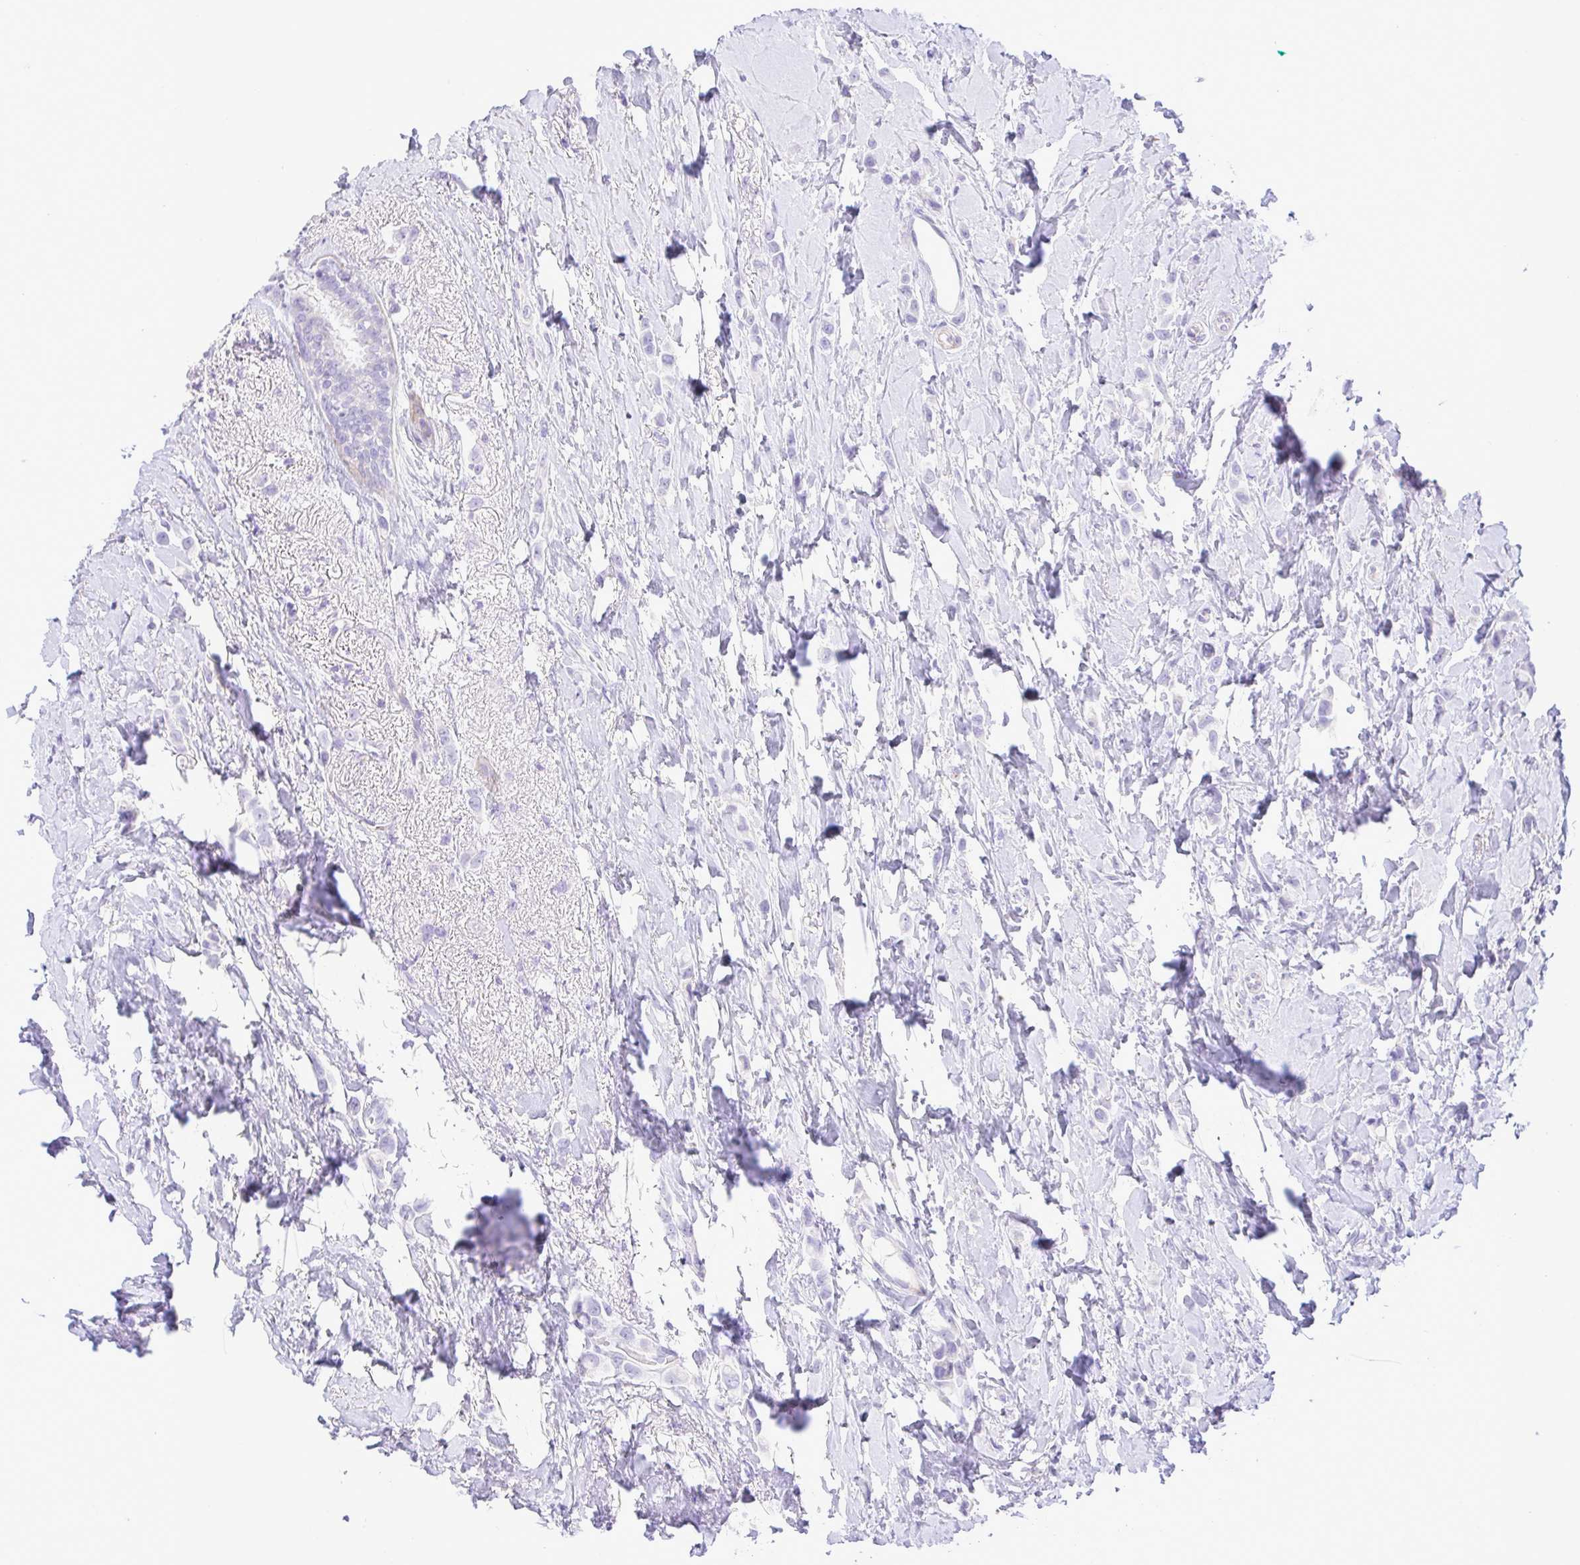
{"staining": {"intensity": "negative", "quantity": "none", "location": "none"}, "tissue": "breast cancer", "cell_type": "Tumor cells", "image_type": "cancer", "snomed": [{"axis": "morphology", "description": "Lobular carcinoma"}, {"axis": "topography", "description": "Breast"}], "caption": "Immunohistochemistry (IHC) histopathology image of human breast cancer (lobular carcinoma) stained for a protein (brown), which exhibits no expression in tumor cells.", "gene": "GPR182", "patient": {"sex": "female", "age": 66}}